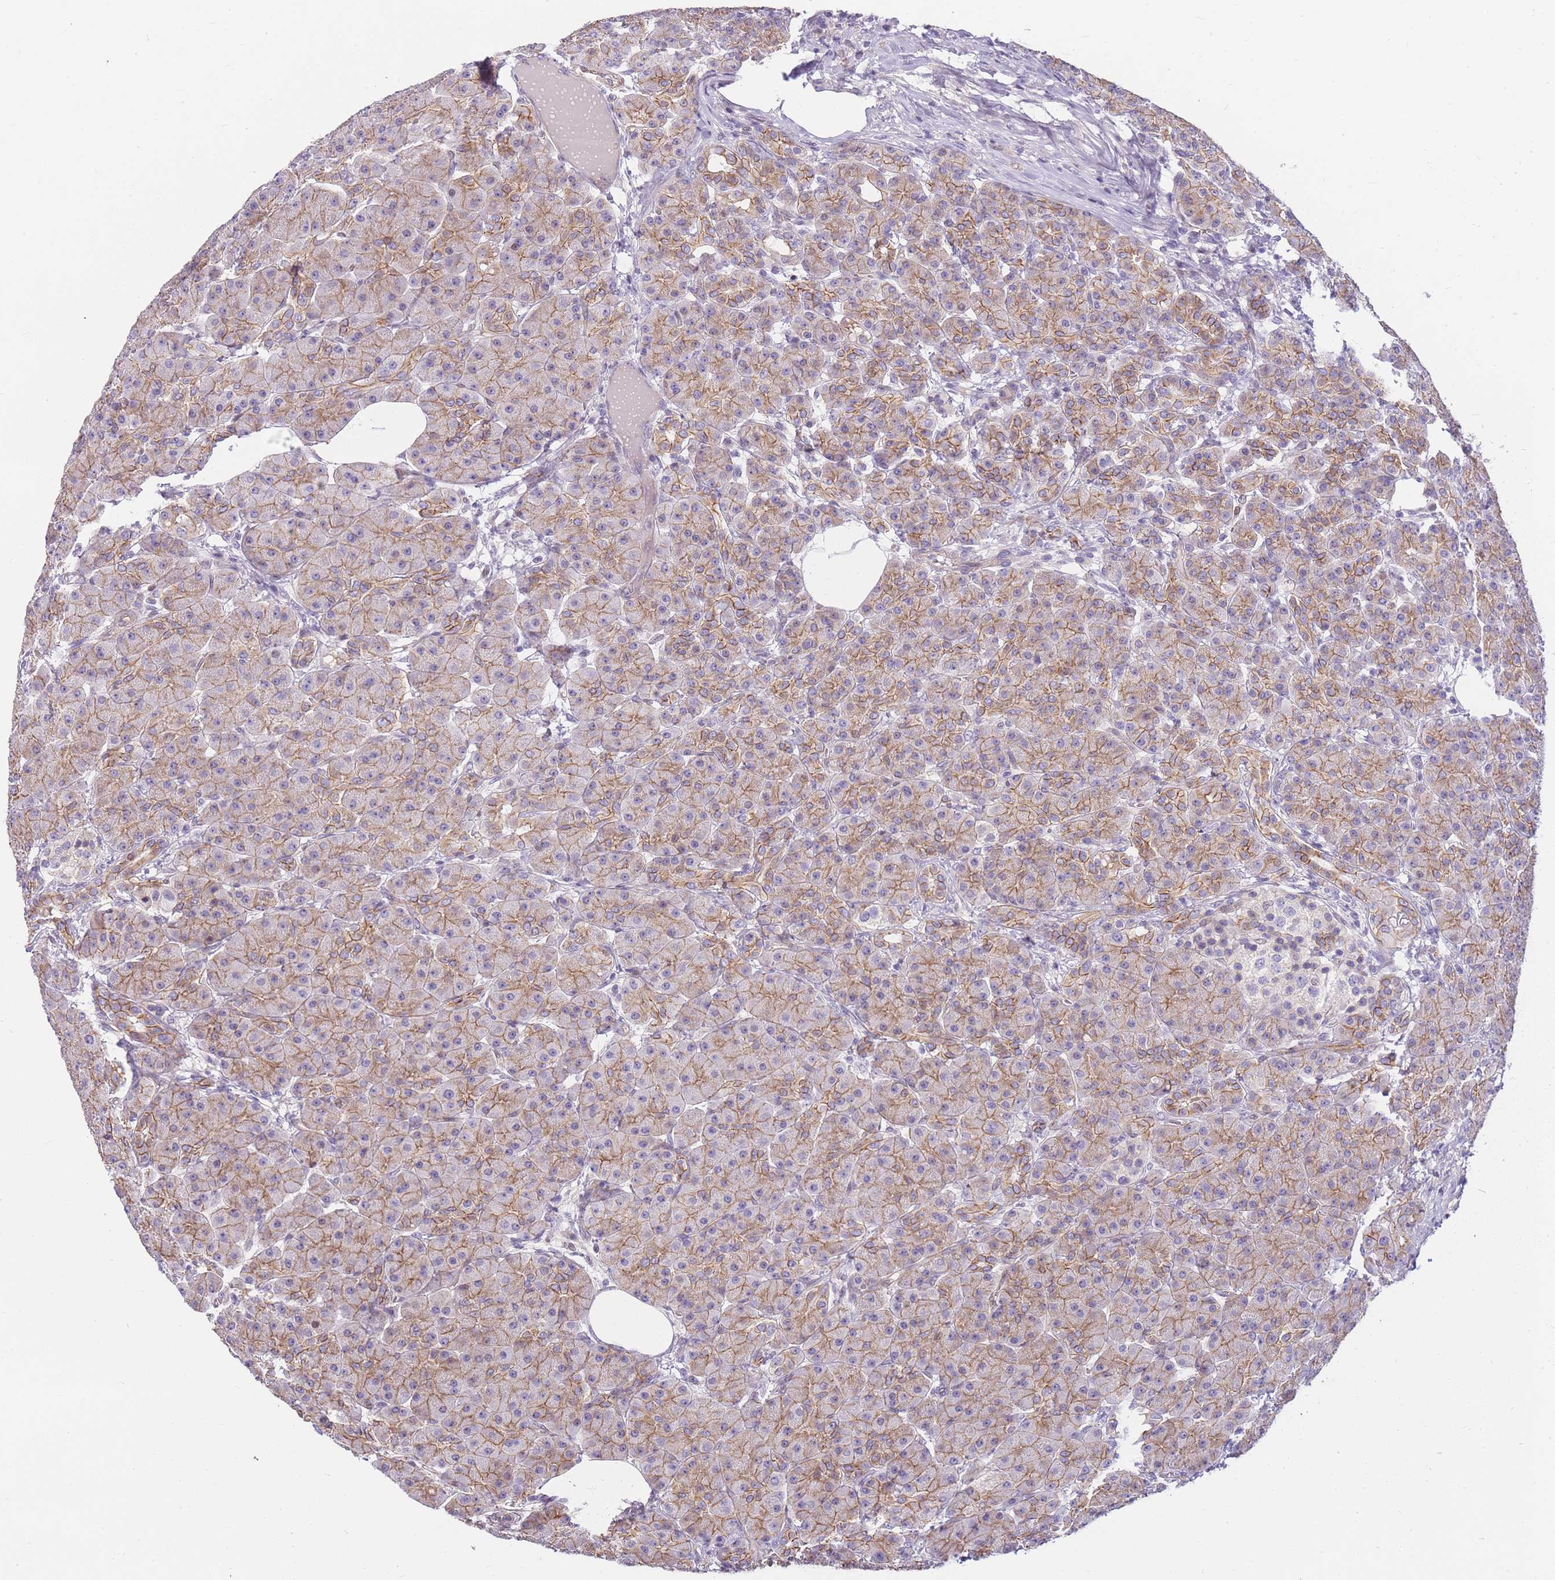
{"staining": {"intensity": "moderate", "quantity": ">75%", "location": "cytoplasmic/membranous"}, "tissue": "pancreas", "cell_type": "Exocrine glandular cells", "image_type": "normal", "snomed": [{"axis": "morphology", "description": "Normal tissue, NOS"}, {"axis": "topography", "description": "Pancreas"}], "caption": "Immunohistochemical staining of unremarkable human pancreas displays medium levels of moderate cytoplasmic/membranous expression in approximately >75% of exocrine glandular cells.", "gene": "CLBA1", "patient": {"sex": "male", "age": 63}}